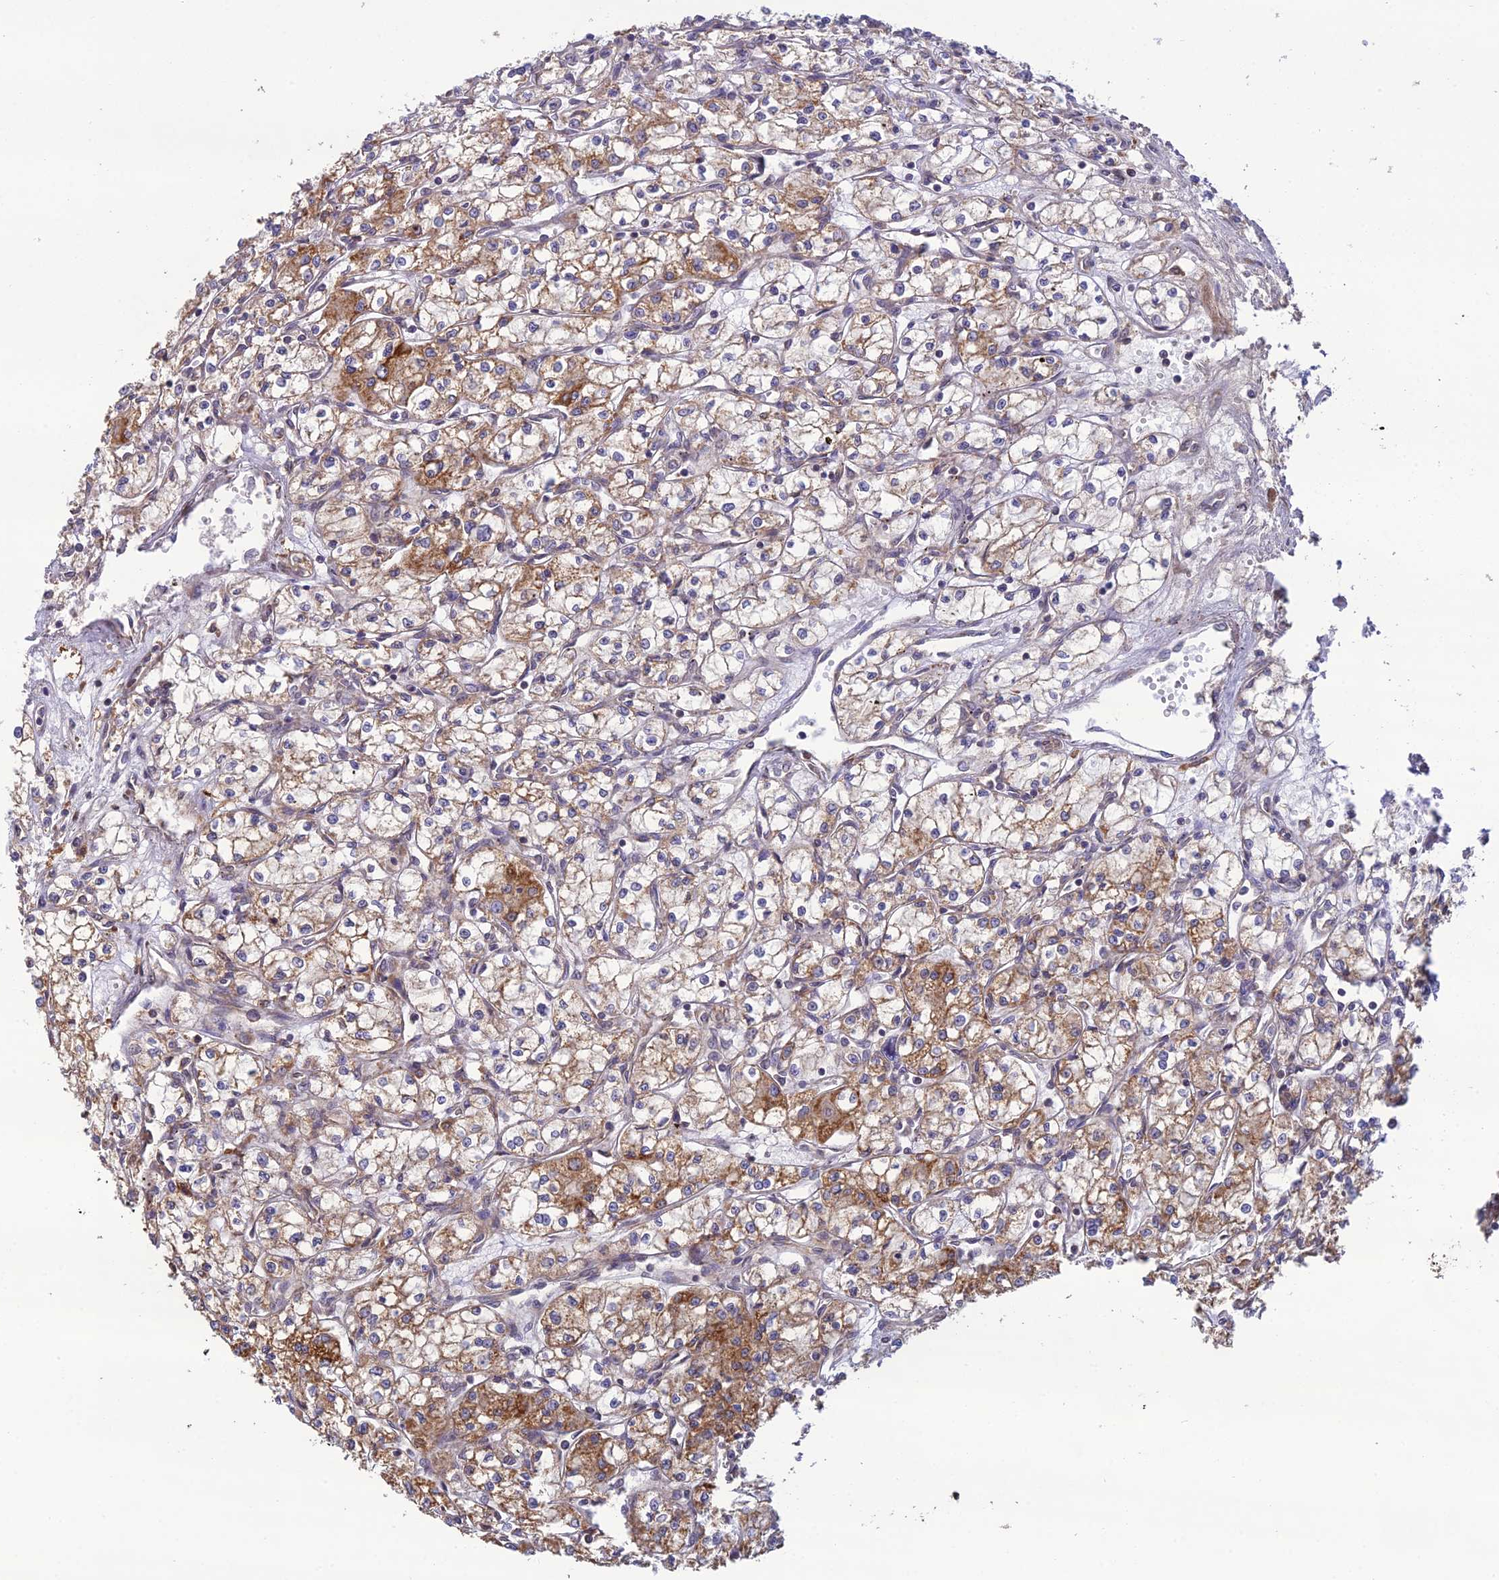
{"staining": {"intensity": "moderate", "quantity": "25%-75%", "location": "cytoplasmic/membranous"}, "tissue": "renal cancer", "cell_type": "Tumor cells", "image_type": "cancer", "snomed": [{"axis": "morphology", "description": "Adenocarcinoma, NOS"}, {"axis": "topography", "description": "Kidney"}], "caption": "IHC of human renal cancer demonstrates medium levels of moderate cytoplasmic/membranous expression in about 25%-75% of tumor cells.", "gene": "MRNIP", "patient": {"sex": "male", "age": 59}}